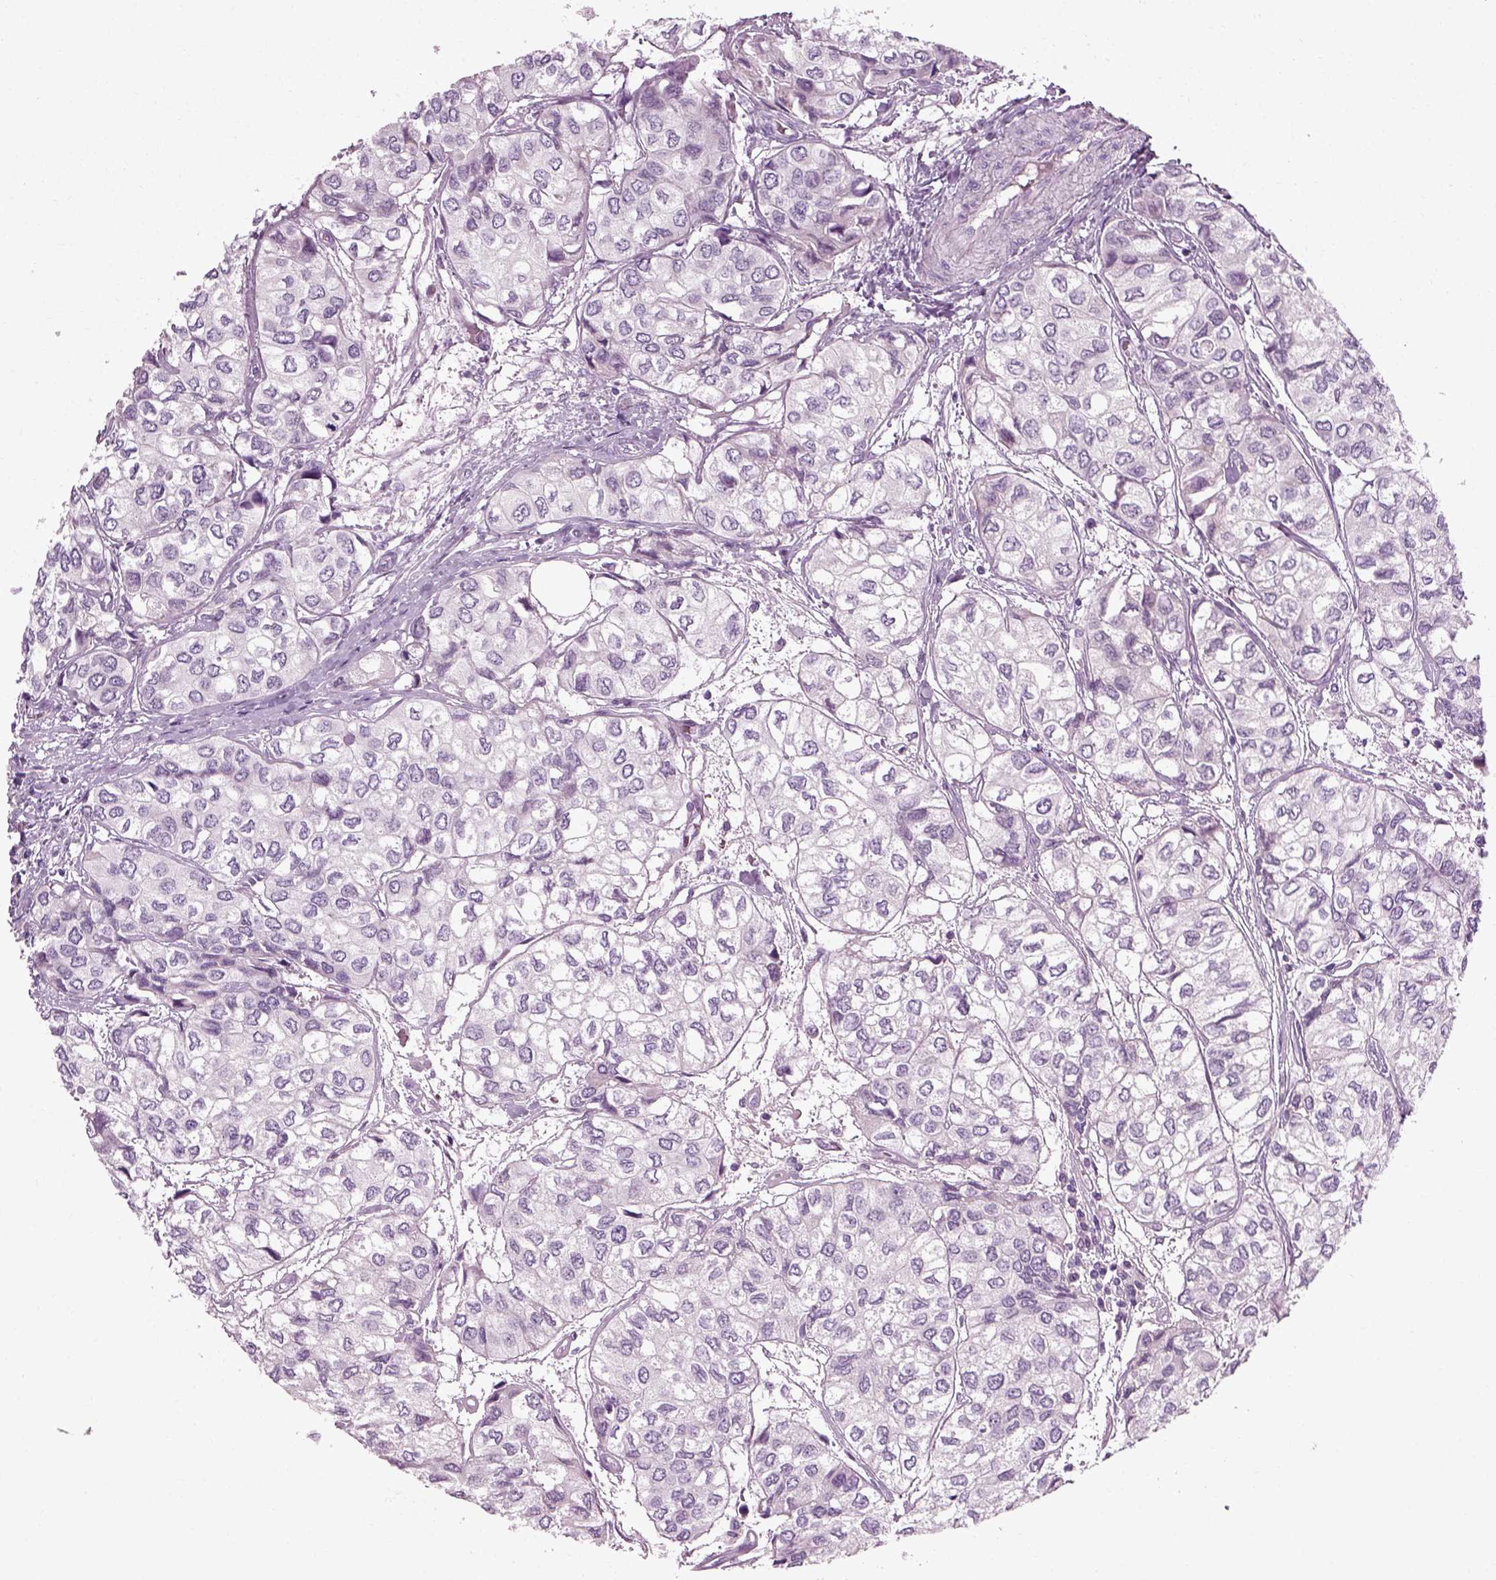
{"staining": {"intensity": "negative", "quantity": "none", "location": "none"}, "tissue": "urothelial cancer", "cell_type": "Tumor cells", "image_type": "cancer", "snomed": [{"axis": "morphology", "description": "Urothelial carcinoma, High grade"}, {"axis": "topography", "description": "Urinary bladder"}], "caption": "Tumor cells show no significant protein staining in urothelial cancer.", "gene": "SCG5", "patient": {"sex": "male", "age": 73}}